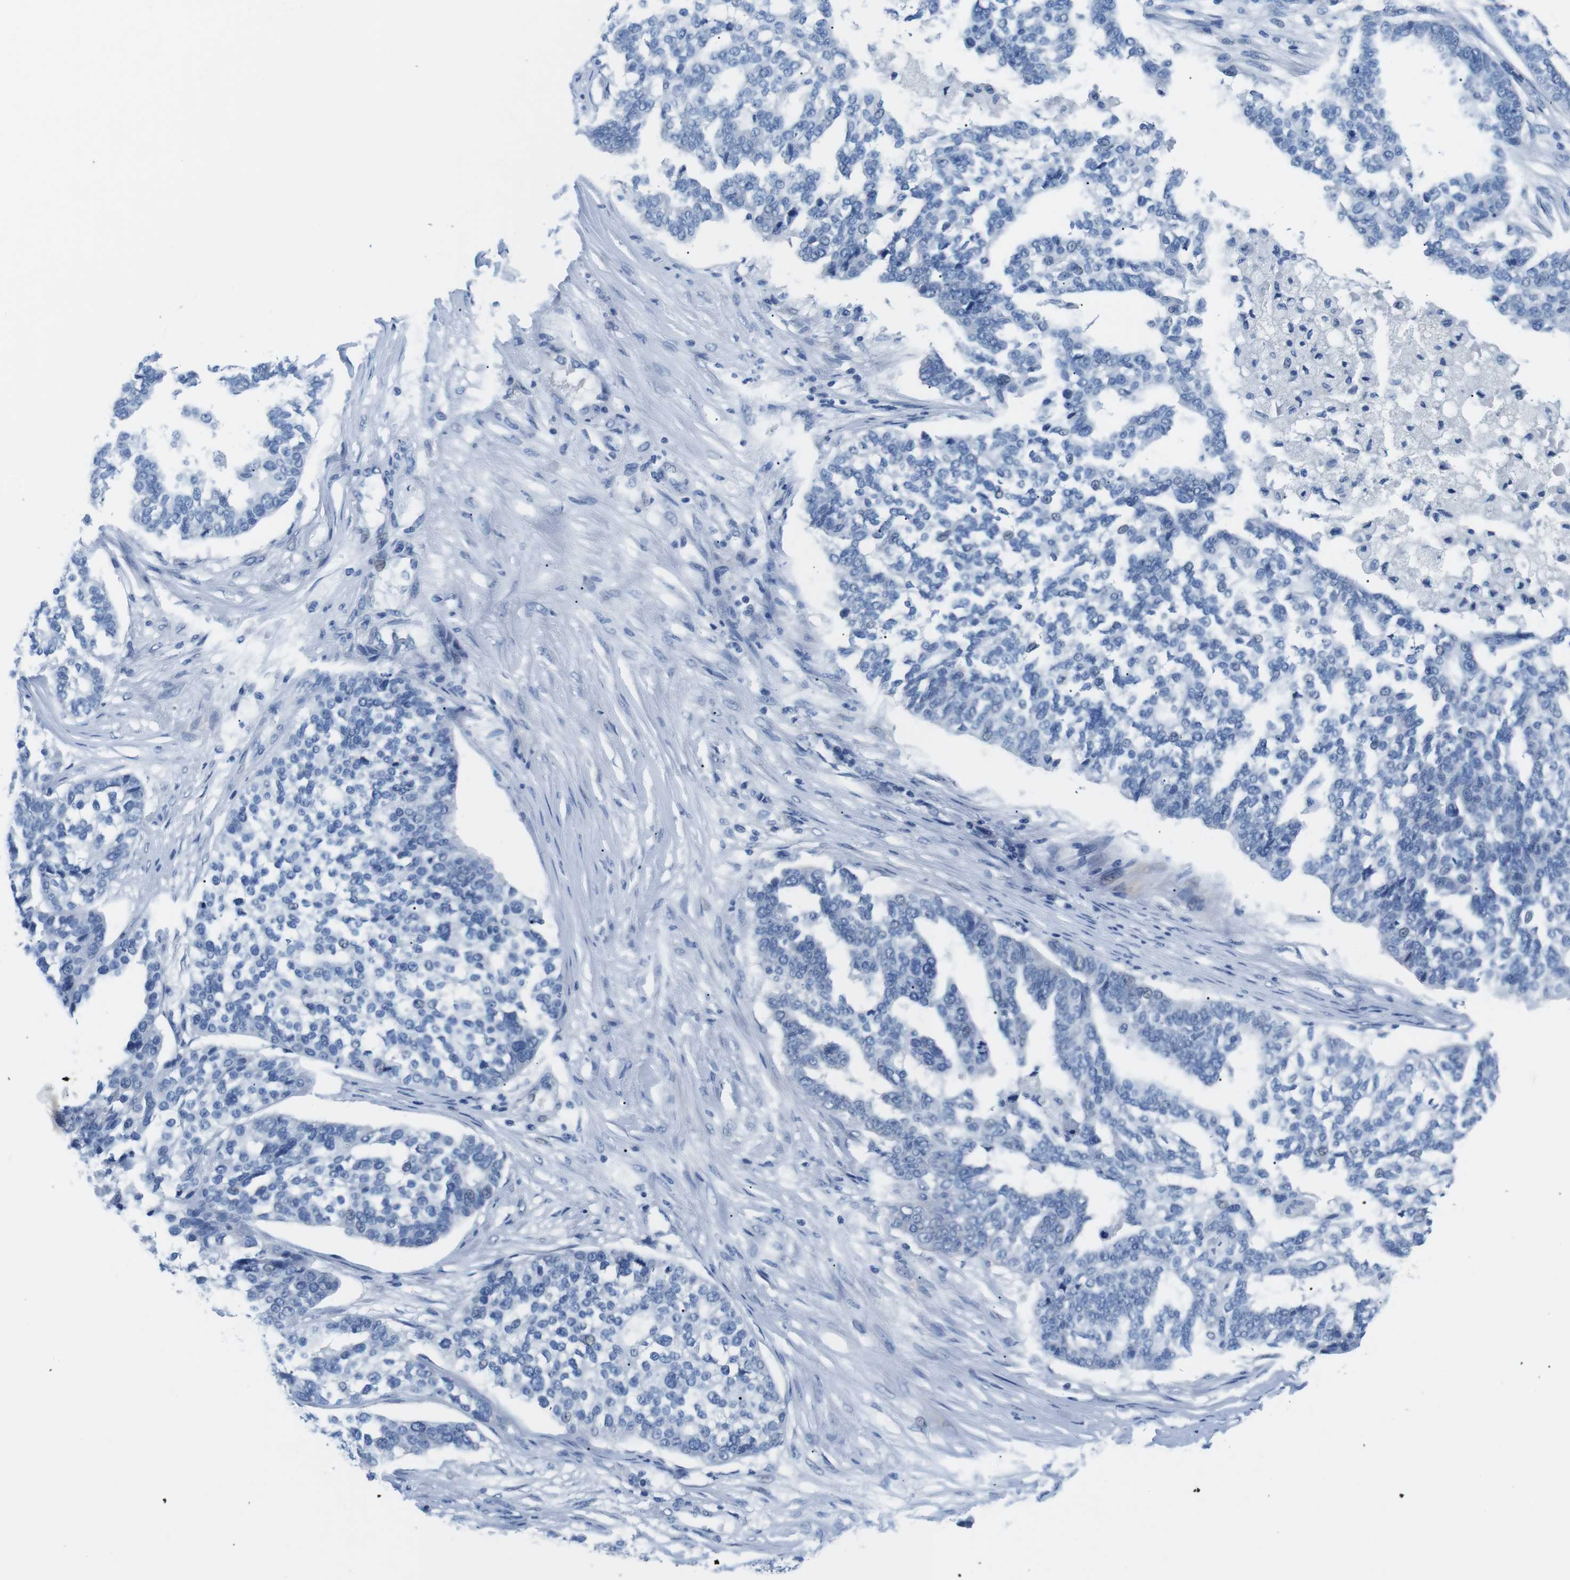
{"staining": {"intensity": "negative", "quantity": "none", "location": "none"}, "tissue": "ovarian cancer", "cell_type": "Tumor cells", "image_type": "cancer", "snomed": [{"axis": "morphology", "description": "Cystadenocarcinoma, serous, NOS"}, {"axis": "topography", "description": "Ovary"}], "caption": "A micrograph of human serous cystadenocarcinoma (ovarian) is negative for staining in tumor cells.", "gene": "MUC2", "patient": {"sex": "female", "age": 59}}